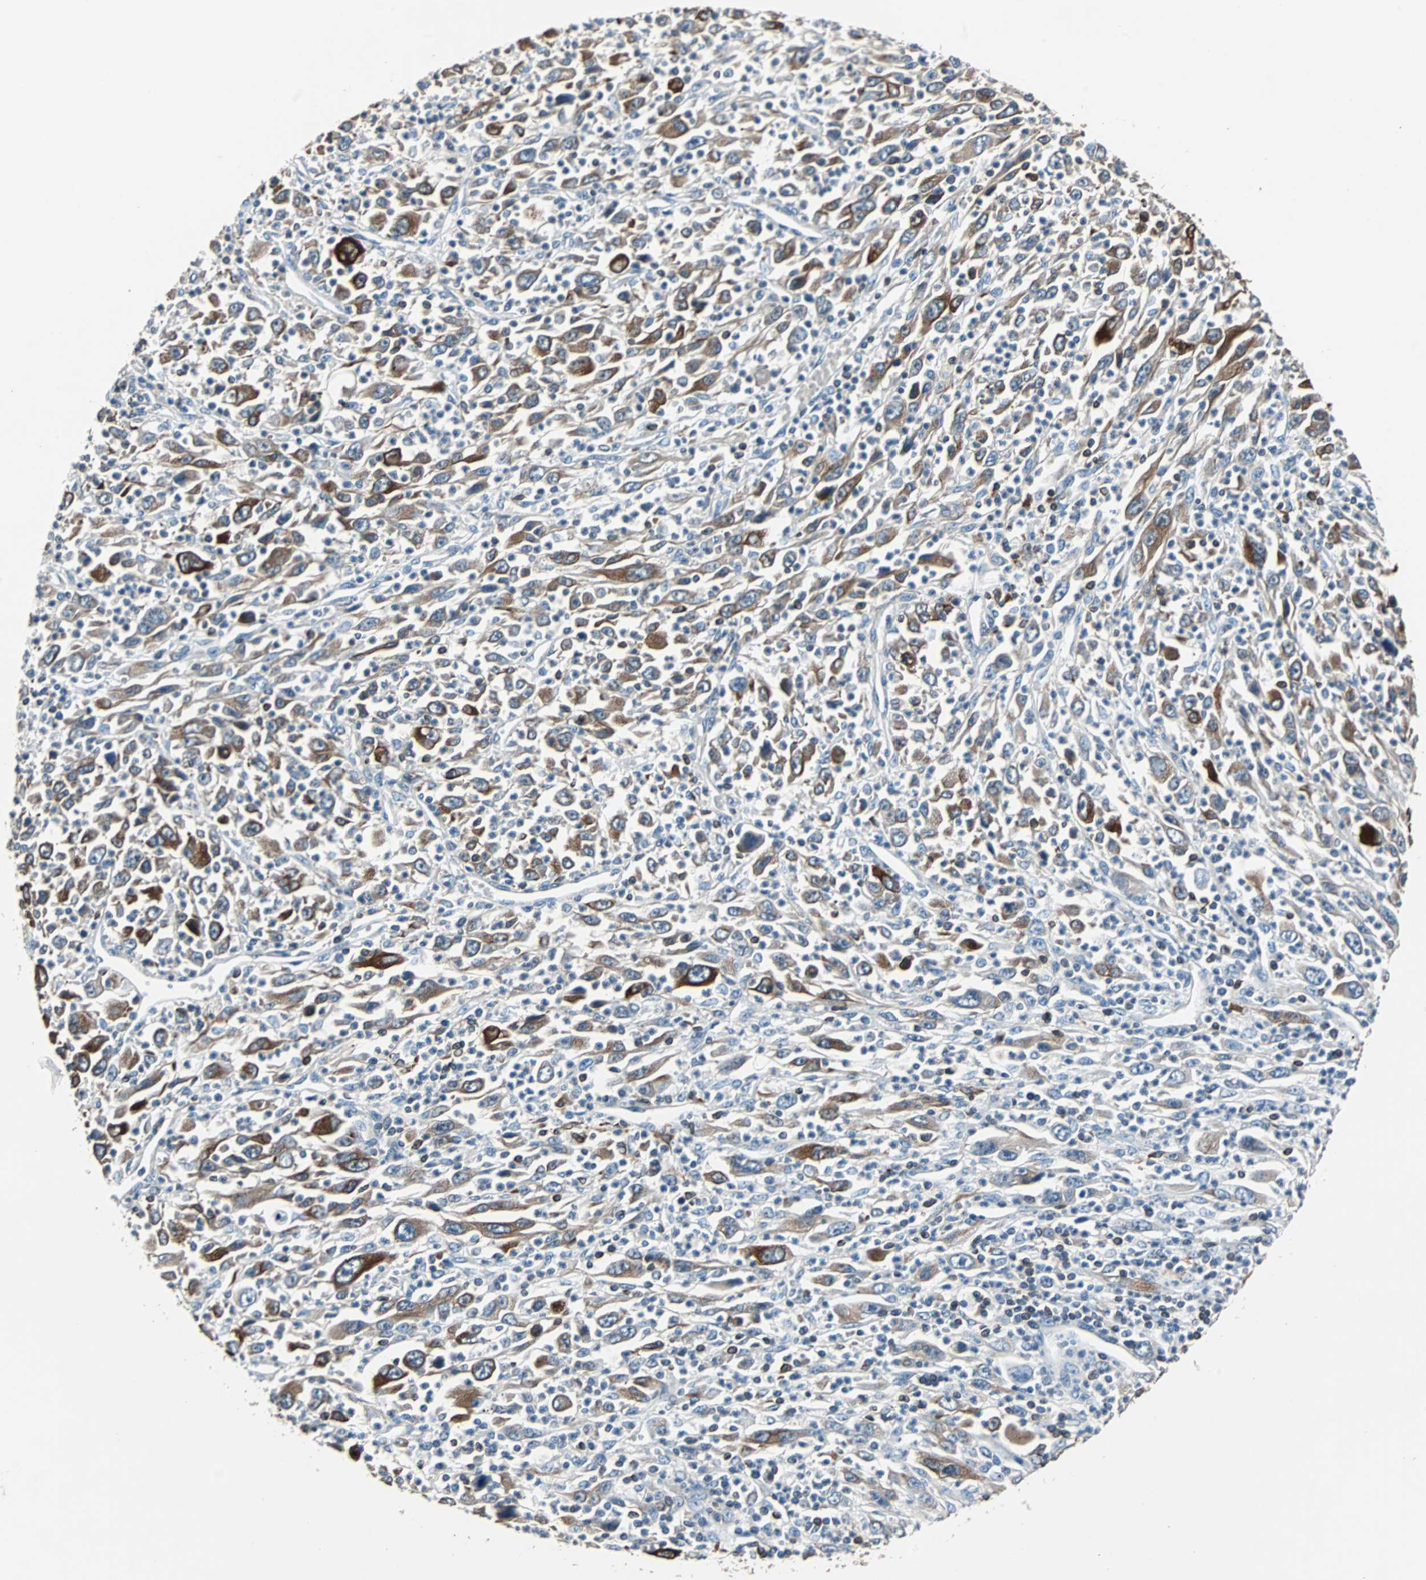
{"staining": {"intensity": "moderate", "quantity": "25%-75%", "location": "cytoplasmic/membranous"}, "tissue": "melanoma", "cell_type": "Tumor cells", "image_type": "cancer", "snomed": [{"axis": "morphology", "description": "Malignant melanoma, Metastatic site"}, {"axis": "topography", "description": "Skin"}], "caption": "Immunohistochemical staining of human melanoma demonstrates medium levels of moderate cytoplasmic/membranous positivity in approximately 25%-75% of tumor cells.", "gene": "PBXIP1", "patient": {"sex": "female", "age": 56}}